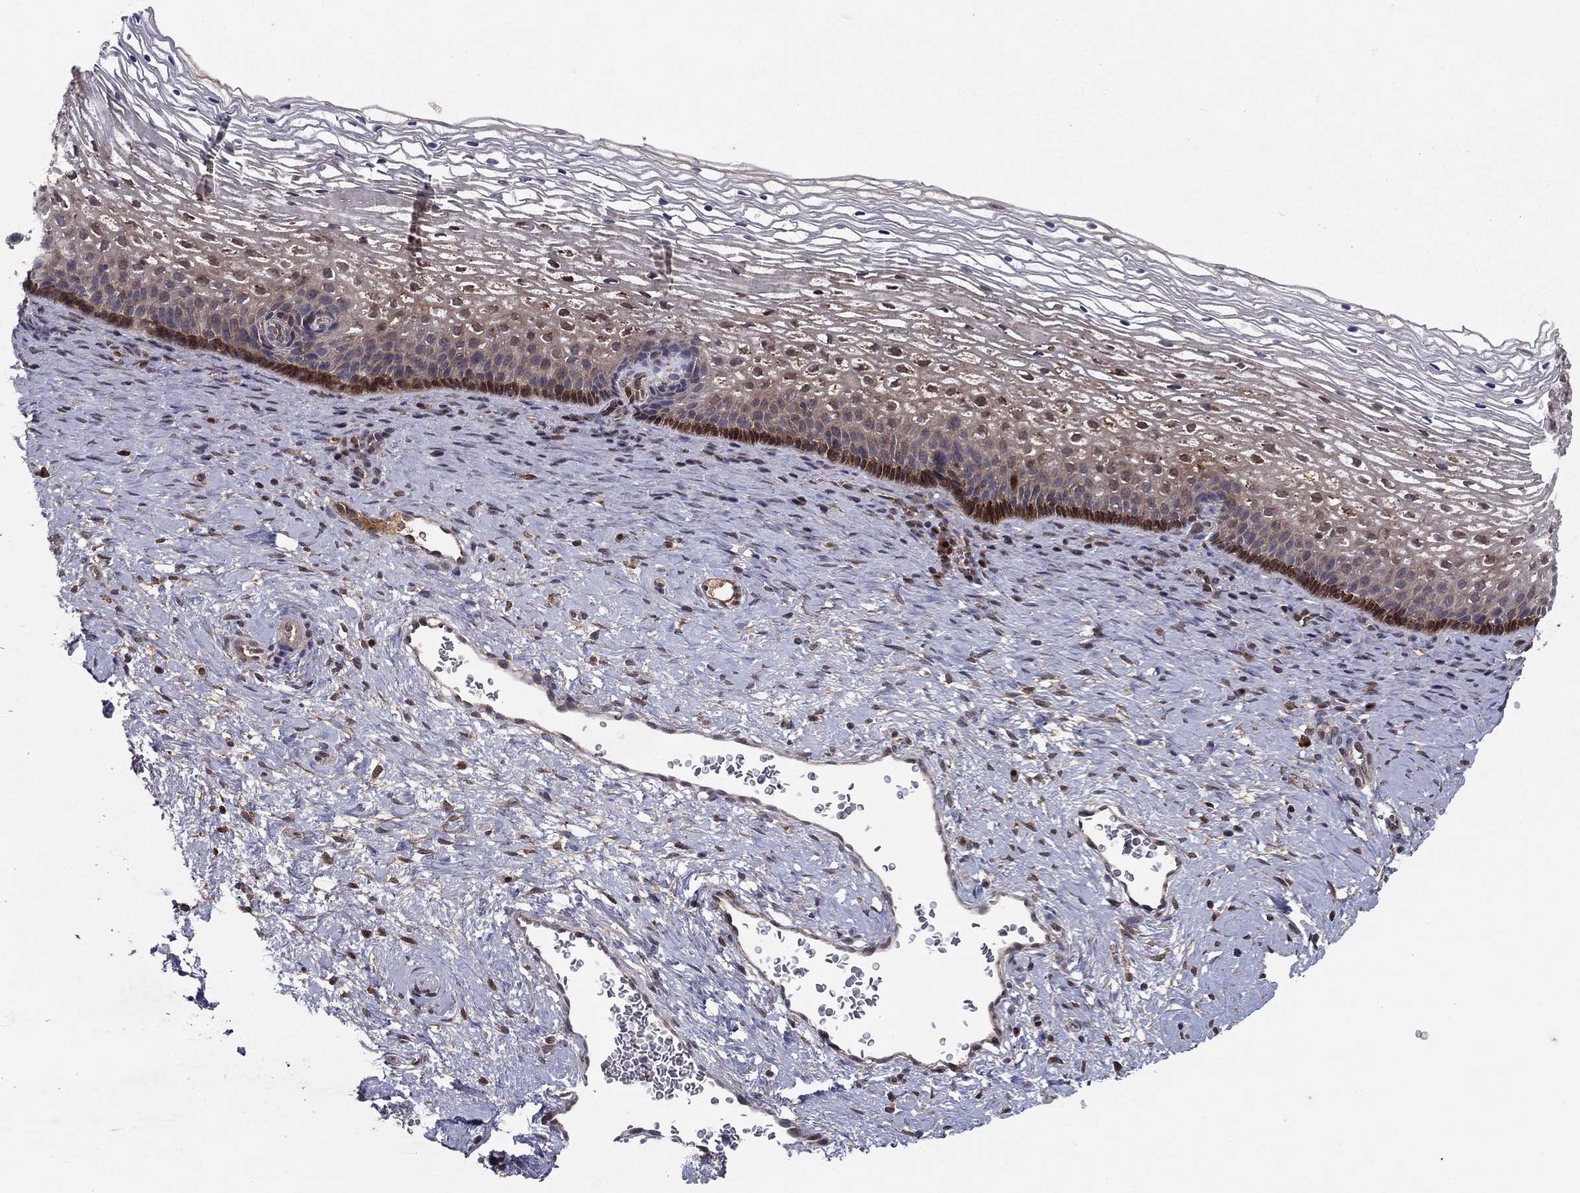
{"staining": {"intensity": "moderate", "quantity": ">75%", "location": "nuclear"}, "tissue": "cervix", "cell_type": "Glandular cells", "image_type": "normal", "snomed": [{"axis": "morphology", "description": "Normal tissue, NOS"}, {"axis": "topography", "description": "Cervix"}], "caption": "Immunohistochemical staining of normal human cervix reveals medium levels of moderate nuclear positivity in about >75% of glandular cells.", "gene": "CRTC1", "patient": {"sex": "female", "age": 34}}